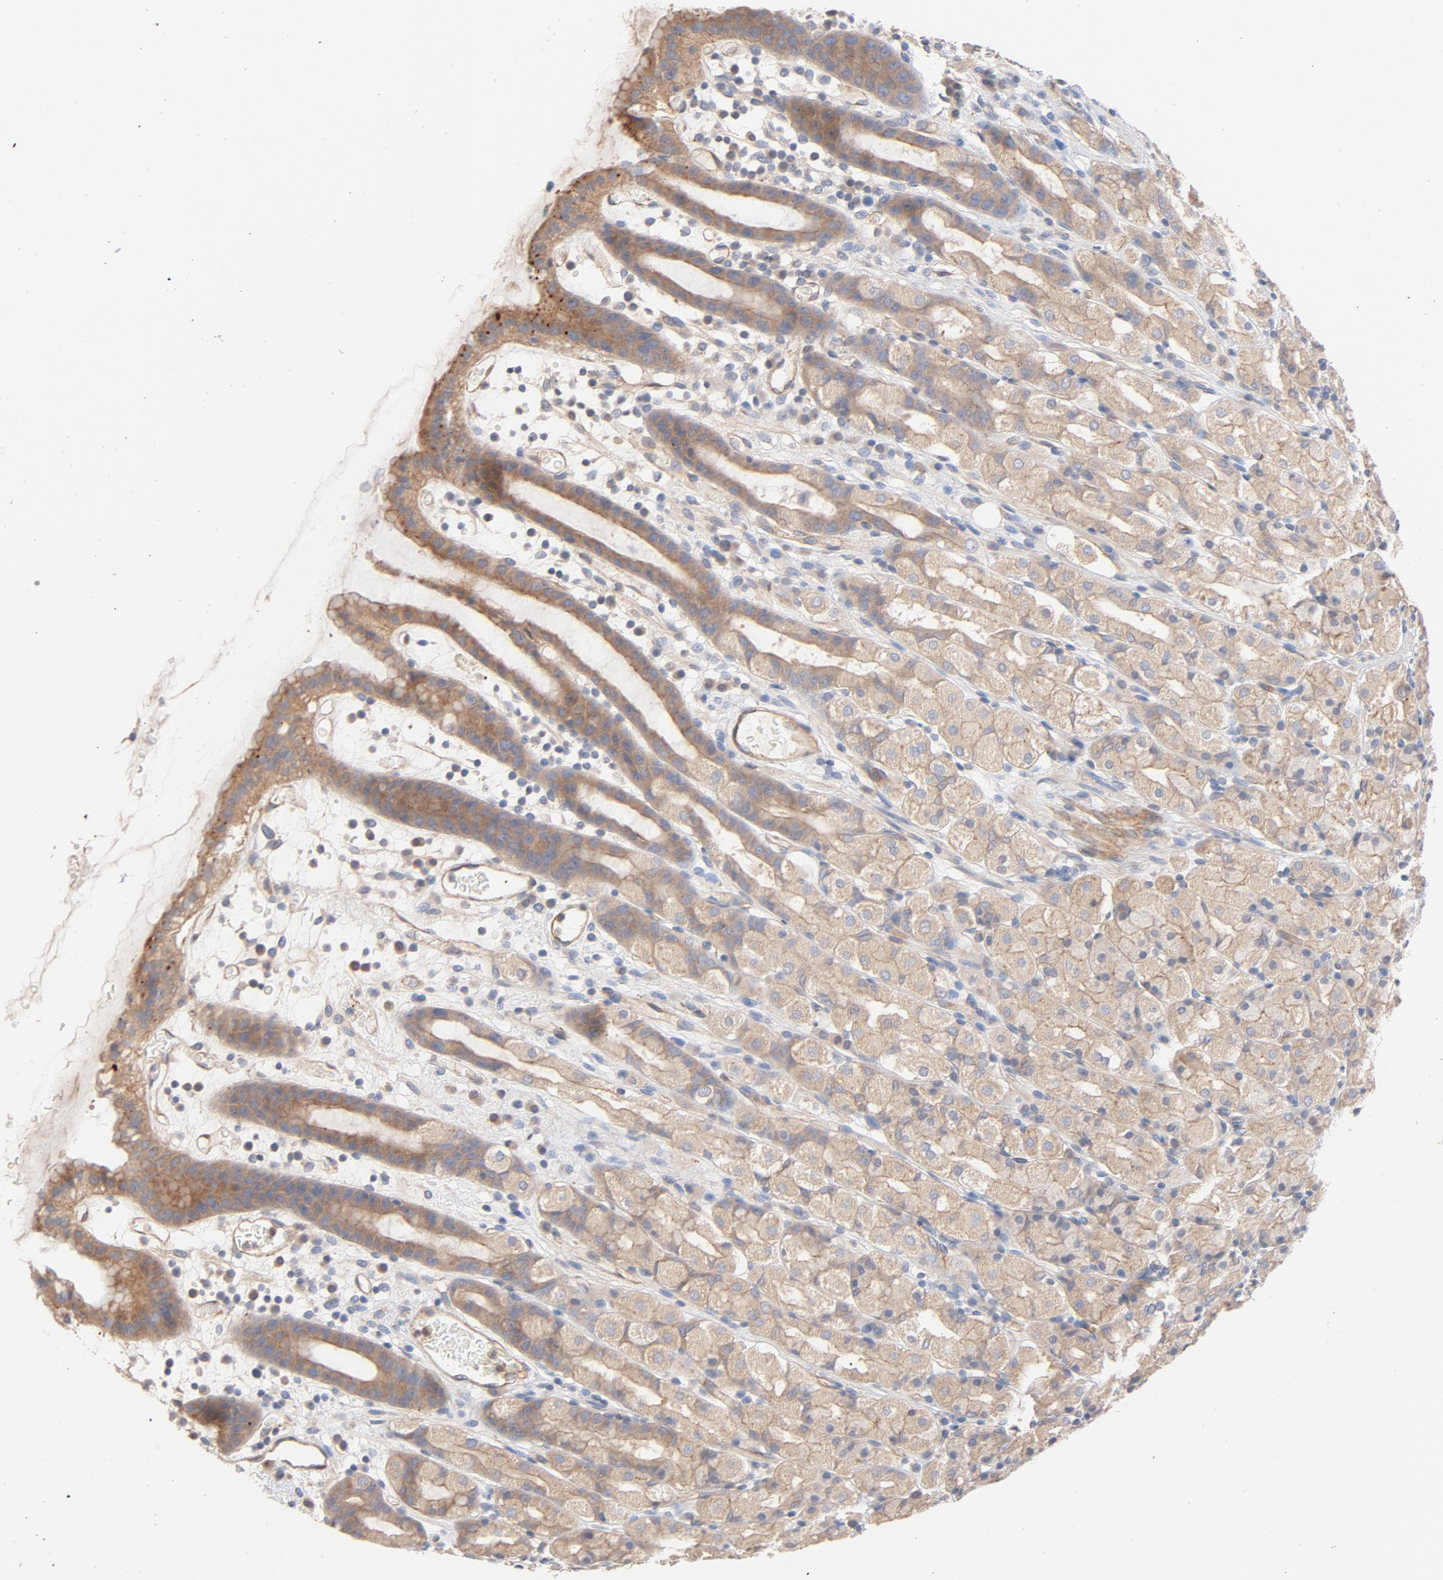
{"staining": {"intensity": "moderate", "quantity": ">75%", "location": "cytoplasmic/membranous"}, "tissue": "stomach", "cell_type": "Glandular cells", "image_type": "normal", "snomed": [{"axis": "morphology", "description": "Normal tissue, NOS"}, {"axis": "topography", "description": "Stomach, upper"}], "caption": "Immunohistochemistry (DAB) staining of benign stomach displays moderate cytoplasmic/membranous protein expression in about >75% of glandular cells.", "gene": "STRN3", "patient": {"sex": "male", "age": 68}}